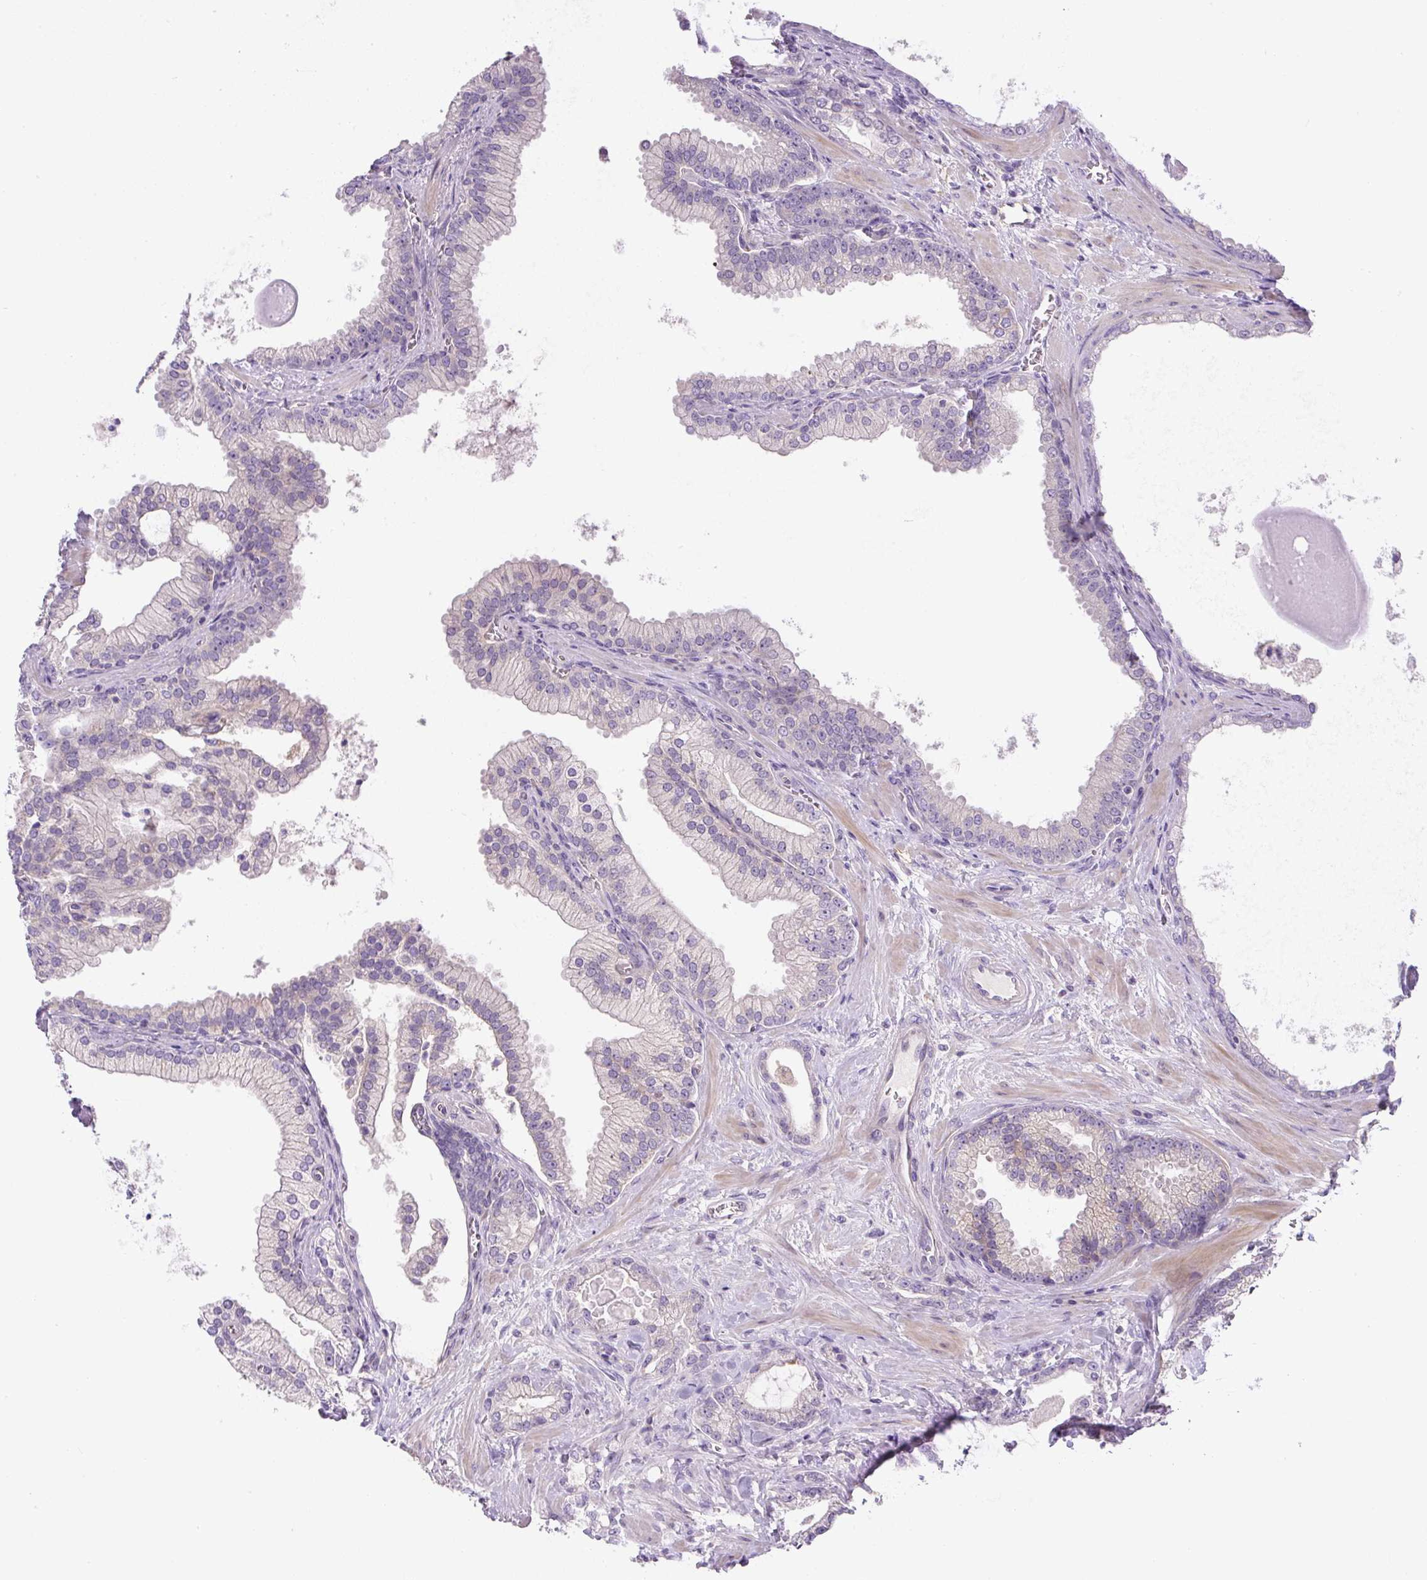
{"staining": {"intensity": "negative", "quantity": "none", "location": "none"}, "tissue": "prostate cancer", "cell_type": "Tumor cells", "image_type": "cancer", "snomed": [{"axis": "morphology", "description": "Adenocarcinoma, High grade"}, {"axis": "topography", "description": "Prostate"}], "caption": "A high-resolution photomicrograph shows immunohistochemistry (IHC) staining of high-grade adenocarcinoma (prostate), which shows no significant positivity in tumor cells. (Stains: DAB (3,3'-diaminobenzidine) immunohistochemistry with hematoxylin counter stain, Microscopy: brightfield microscopy at high magnification).", "gene": "UBL3", "patient": {"sex": "male", "age": 68}}